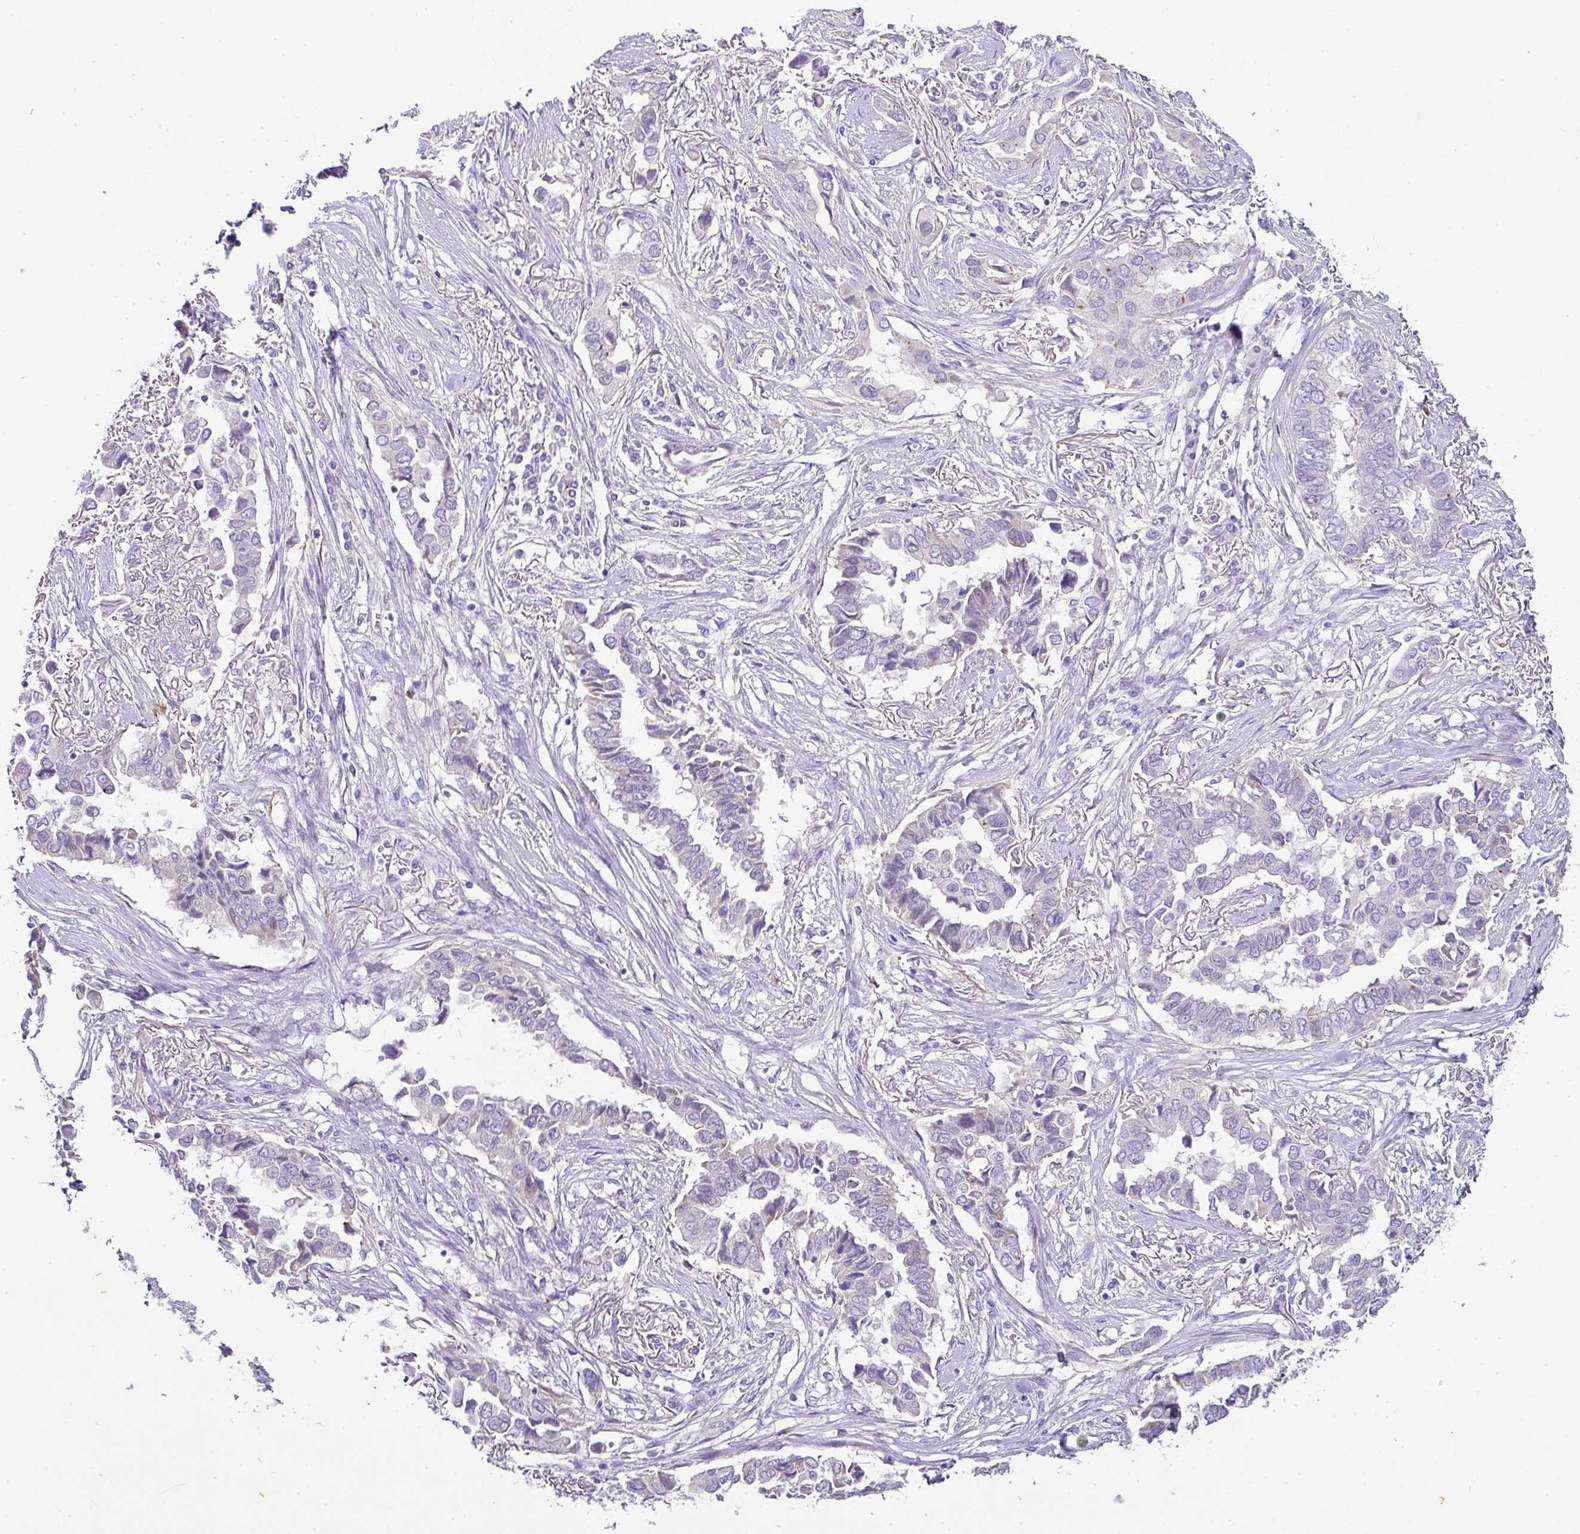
{"staining": {"intensity": "negative", "quantity": "none", "location": "none"}, "tissue": "lung cancer", "cell_type": "Tumor cells", "image_type": "cancer", "snomed": [{"axis": "morphology", "description": "Adenocarcinoma, NOS"}, {"axis": "topography", "description": "Lung"}], "caption": "Tumor cells are negative for protein expression in human lung cancer (adenocarcinoma).", "gene": "OR52N1", "patient": {"sex": "female", "age": 76}}